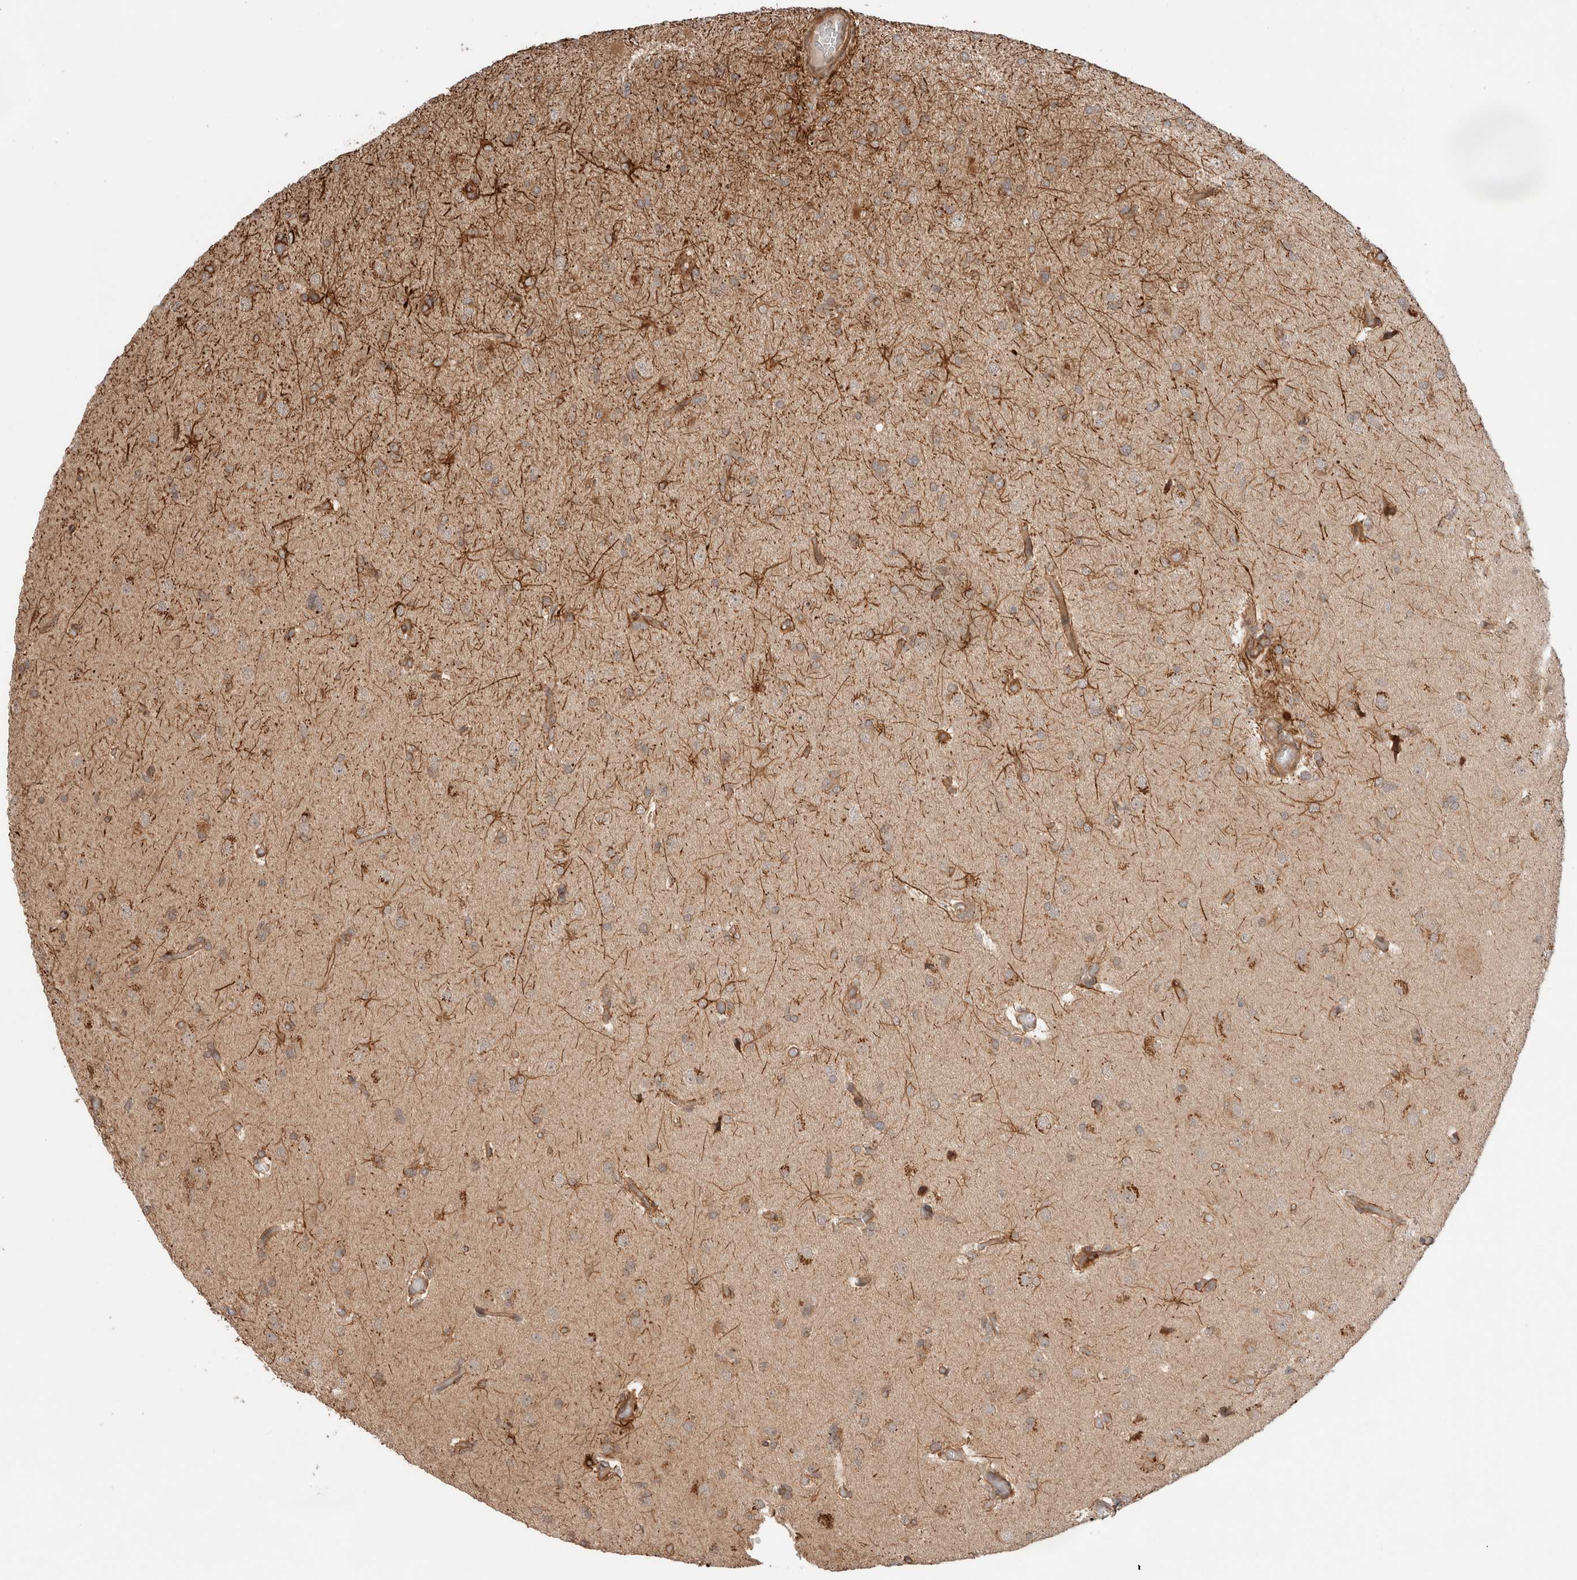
{"staining": {"intensity": "moderate", "quantity": "25%-75%", "location": "cytoplasmic/membranous"}, "tissue": "glioma", "cell_type": "Tumor cells", "image_type": "cancer", "snomed": [{"axis": "morphology", "description": "Glioma, malignant, High grade"}, {"axis": "topography", "description": "Cerebral cortex"}], "caption": "Protein expression analysis of human glioma reveals moderate cytoplasmic/membranous staining in approximately 25%-75% of tumor cells.", "gene": "ZNF649", "patient": {"sex": "female", "age": 36}}